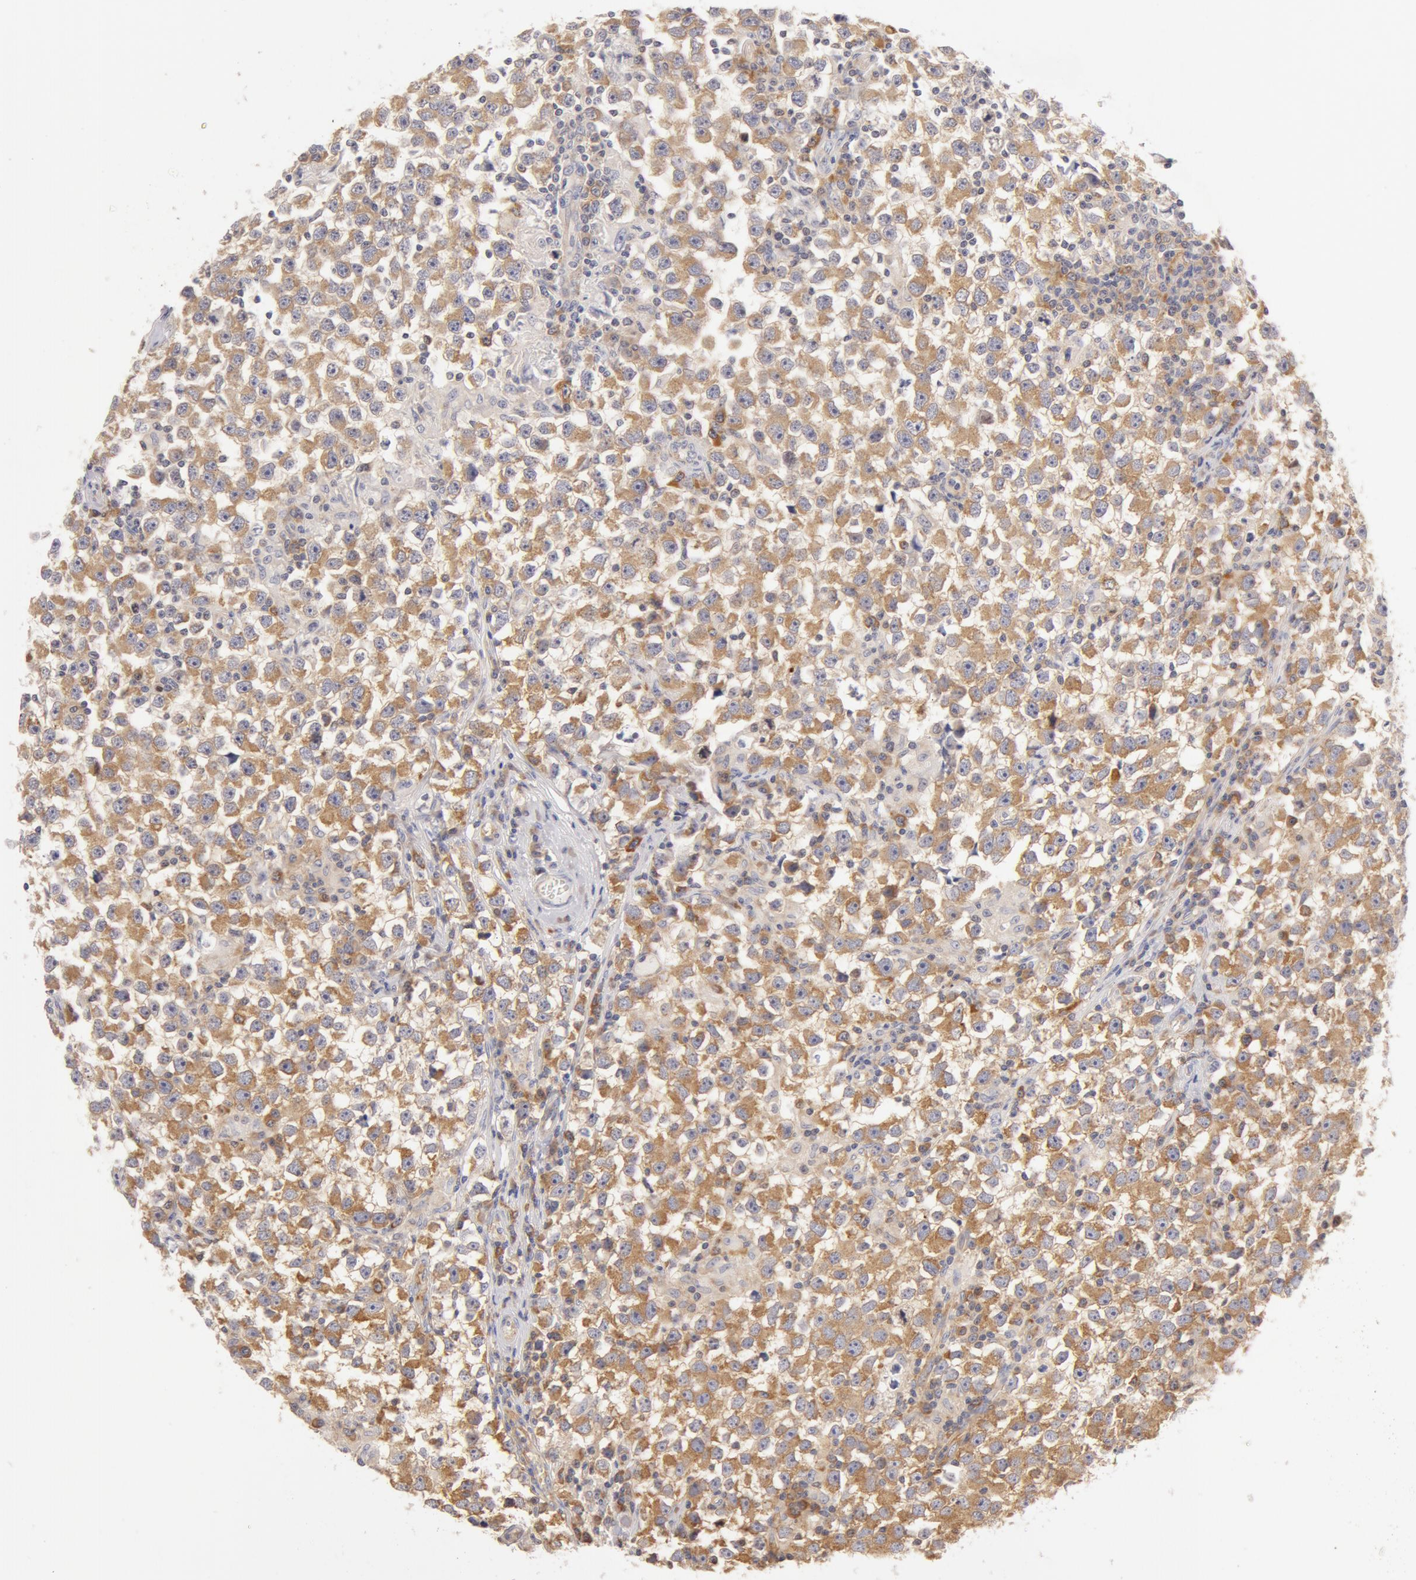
{"staining": {"intensity": "weak", "quantity": ">75%", "location": "cytoplasmic/membranous"}, "tissue": "testis cancer", "cell_type": "Tumor cells", "image_type": "cancer", "snomed": [{"axis": "morphology", "description": "Seminoma, NOS"}, {"axis": "topography", "description": "Testis"}], "caption": "A micrograph showing weak cytoplasmic/membranous expression in approximately >75% of tumor cells in testis cancer (seminoma), as visualized by brown immunohistochemical staining.", "gene": "DDX3Y", "patient": {"sex": "male", "age": 33}}